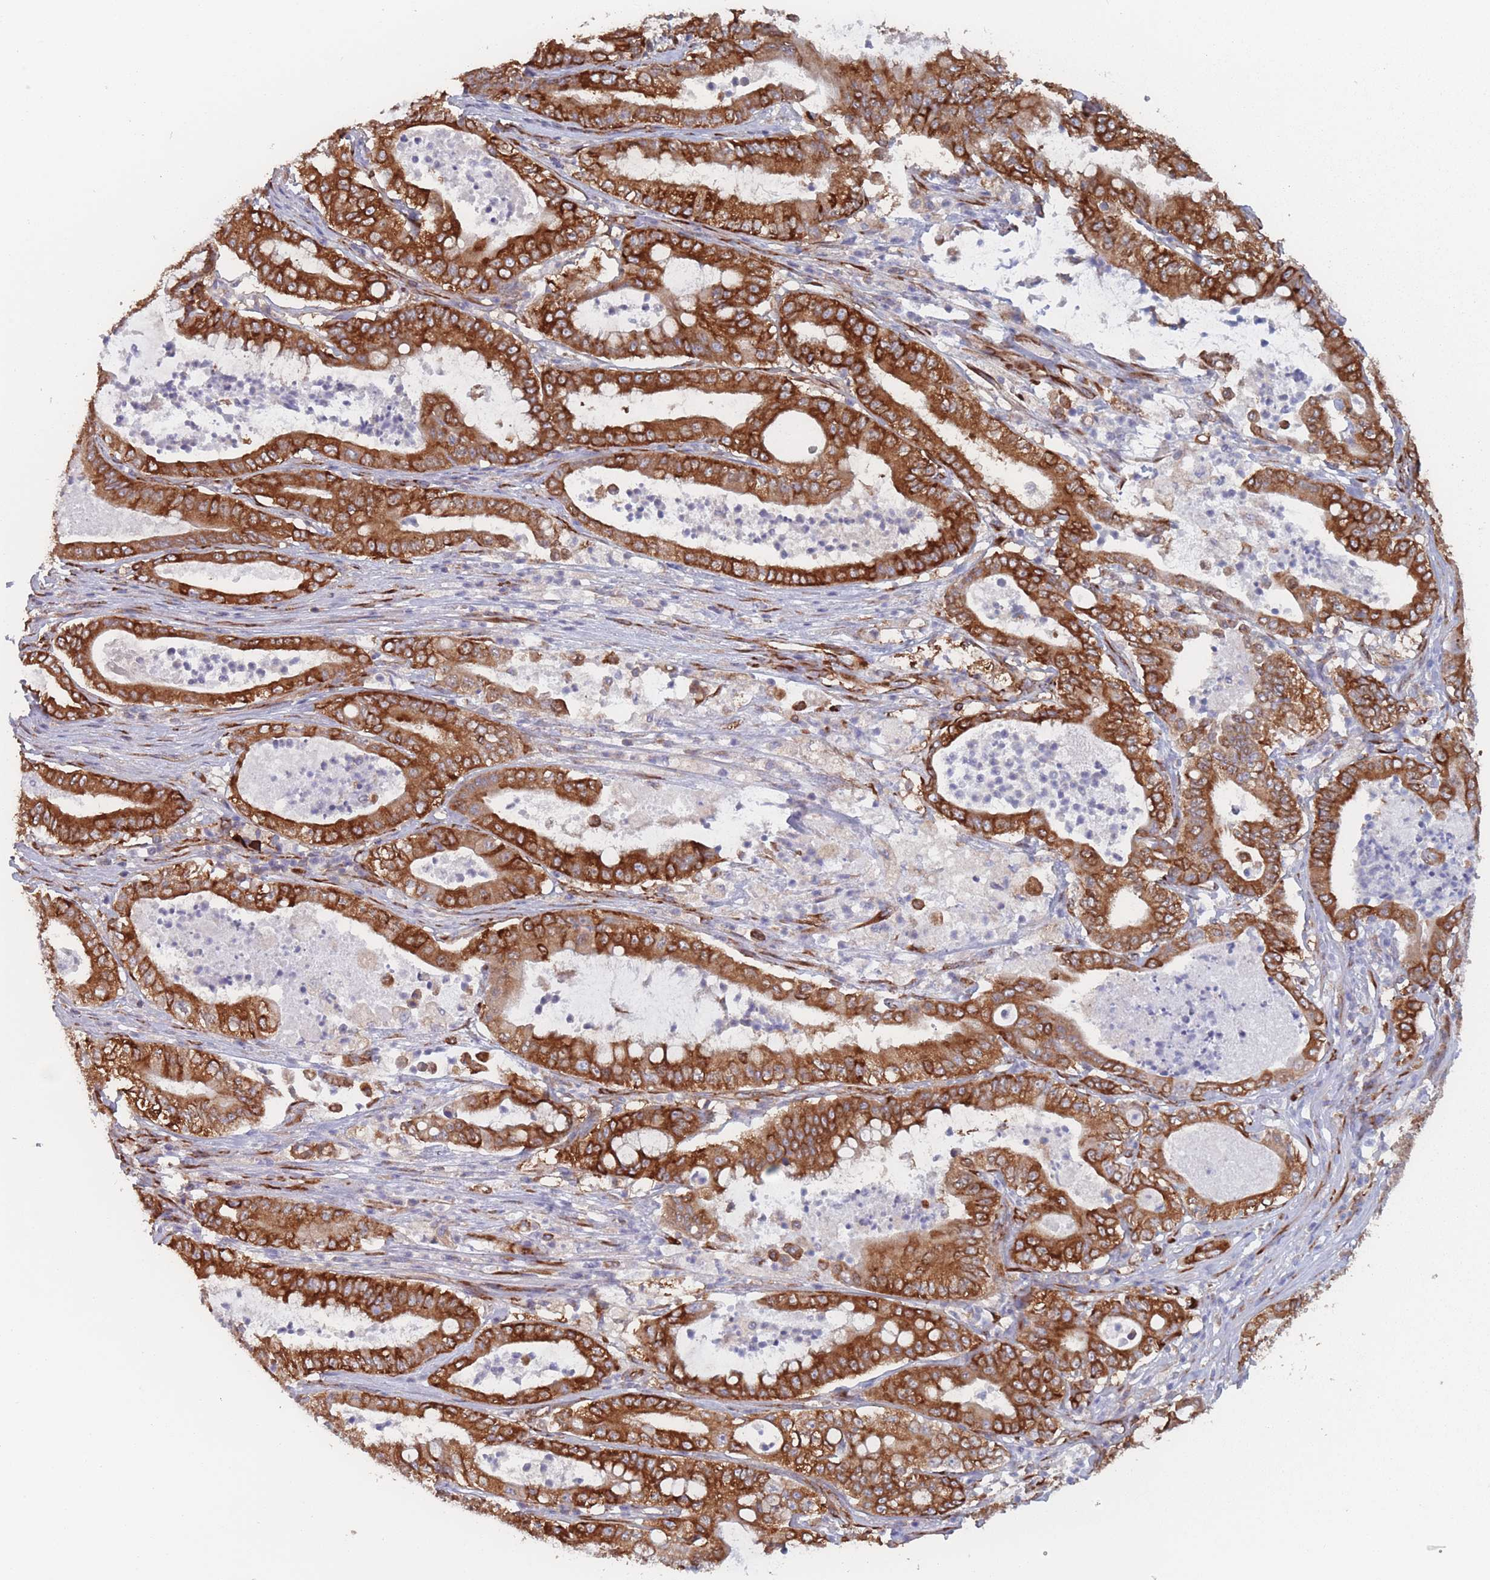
{"staining": {"intensity": "strong", "quantity": ">75%", "location": "cytoplasmic/membranous"}, "tissue": "pancreatic cancer", "cell_type": "Tumor cells", "image_type": "cancer", "snomed": [{"axis": "morphology", "description": "Adenocarcinoma, NOS"}, {"axis": "topography", "description": "Pancreas"}], "caption": "DAB (3,3'-diaminobenzidine) immunohistochemical staining of human pancreatic cancer (adenocarcinoma) displays strong cytoplasmic/membranous protein positivity in about >75% of tumor cells.", "gene": "EEF1B2", "patient": {"sex": "male", "age": 71}}